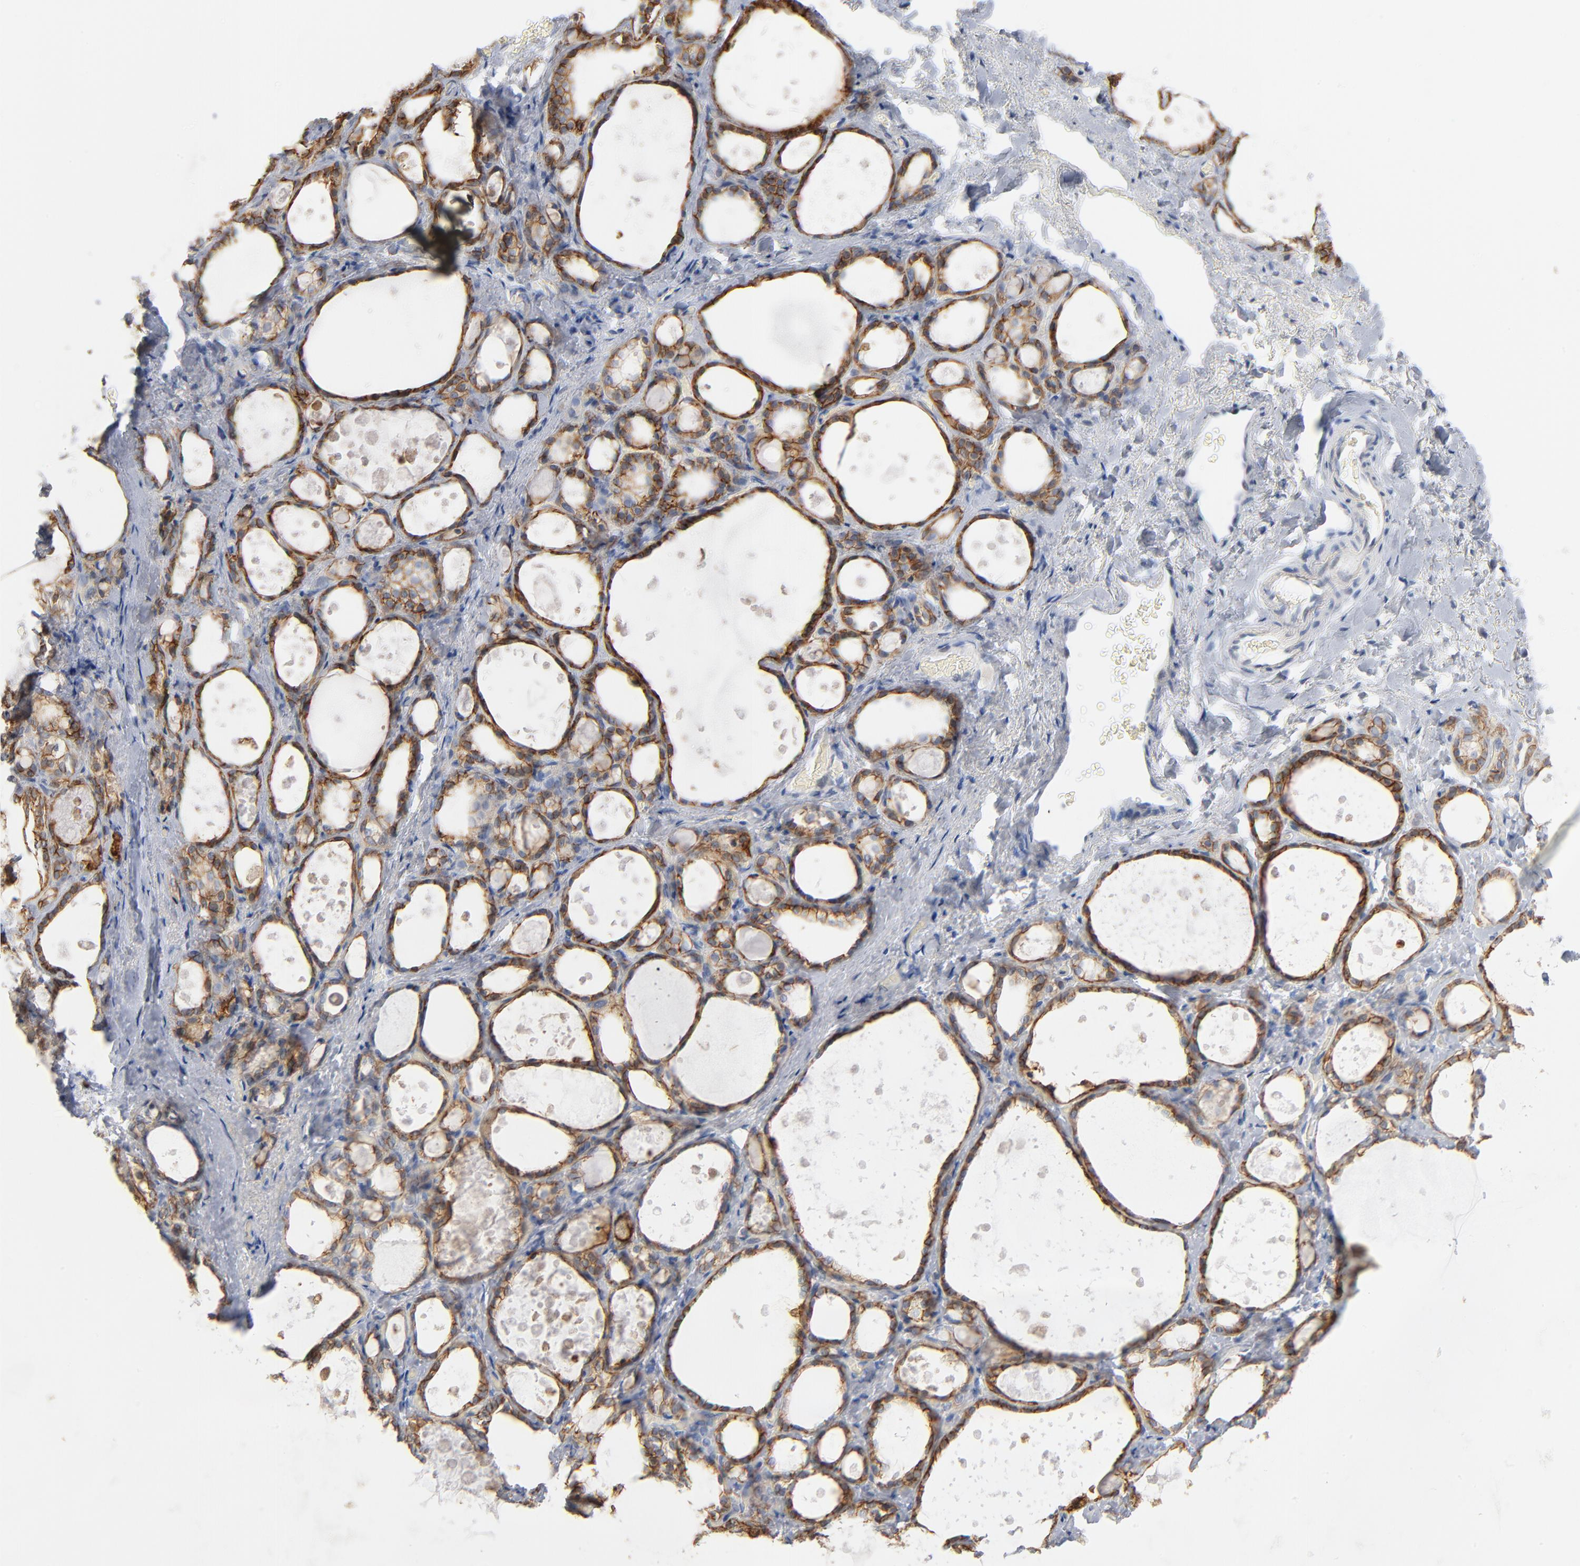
{"staining": {"intensity": "moderate", "quantity": ">75%", "location": "cytoplasmic/membranous"}, "tissue": "thyroid gland", "cell_type": "Glandular cells", "image_type": "normal", "snomed": [{"axis": "morphology", "description": "Normal tissue, NOS"}, {"axis": "topography", "description": "Thyroid gland"}], "caption": "About >75% of glandular cells in normal human thyroid gland demonstrate moderate cytoplasmic/membranous protein expression as visualized by brown immunohistochemical staining.", "gene": "EPCAM", "patient": {"sex": "female", "age": 75}}